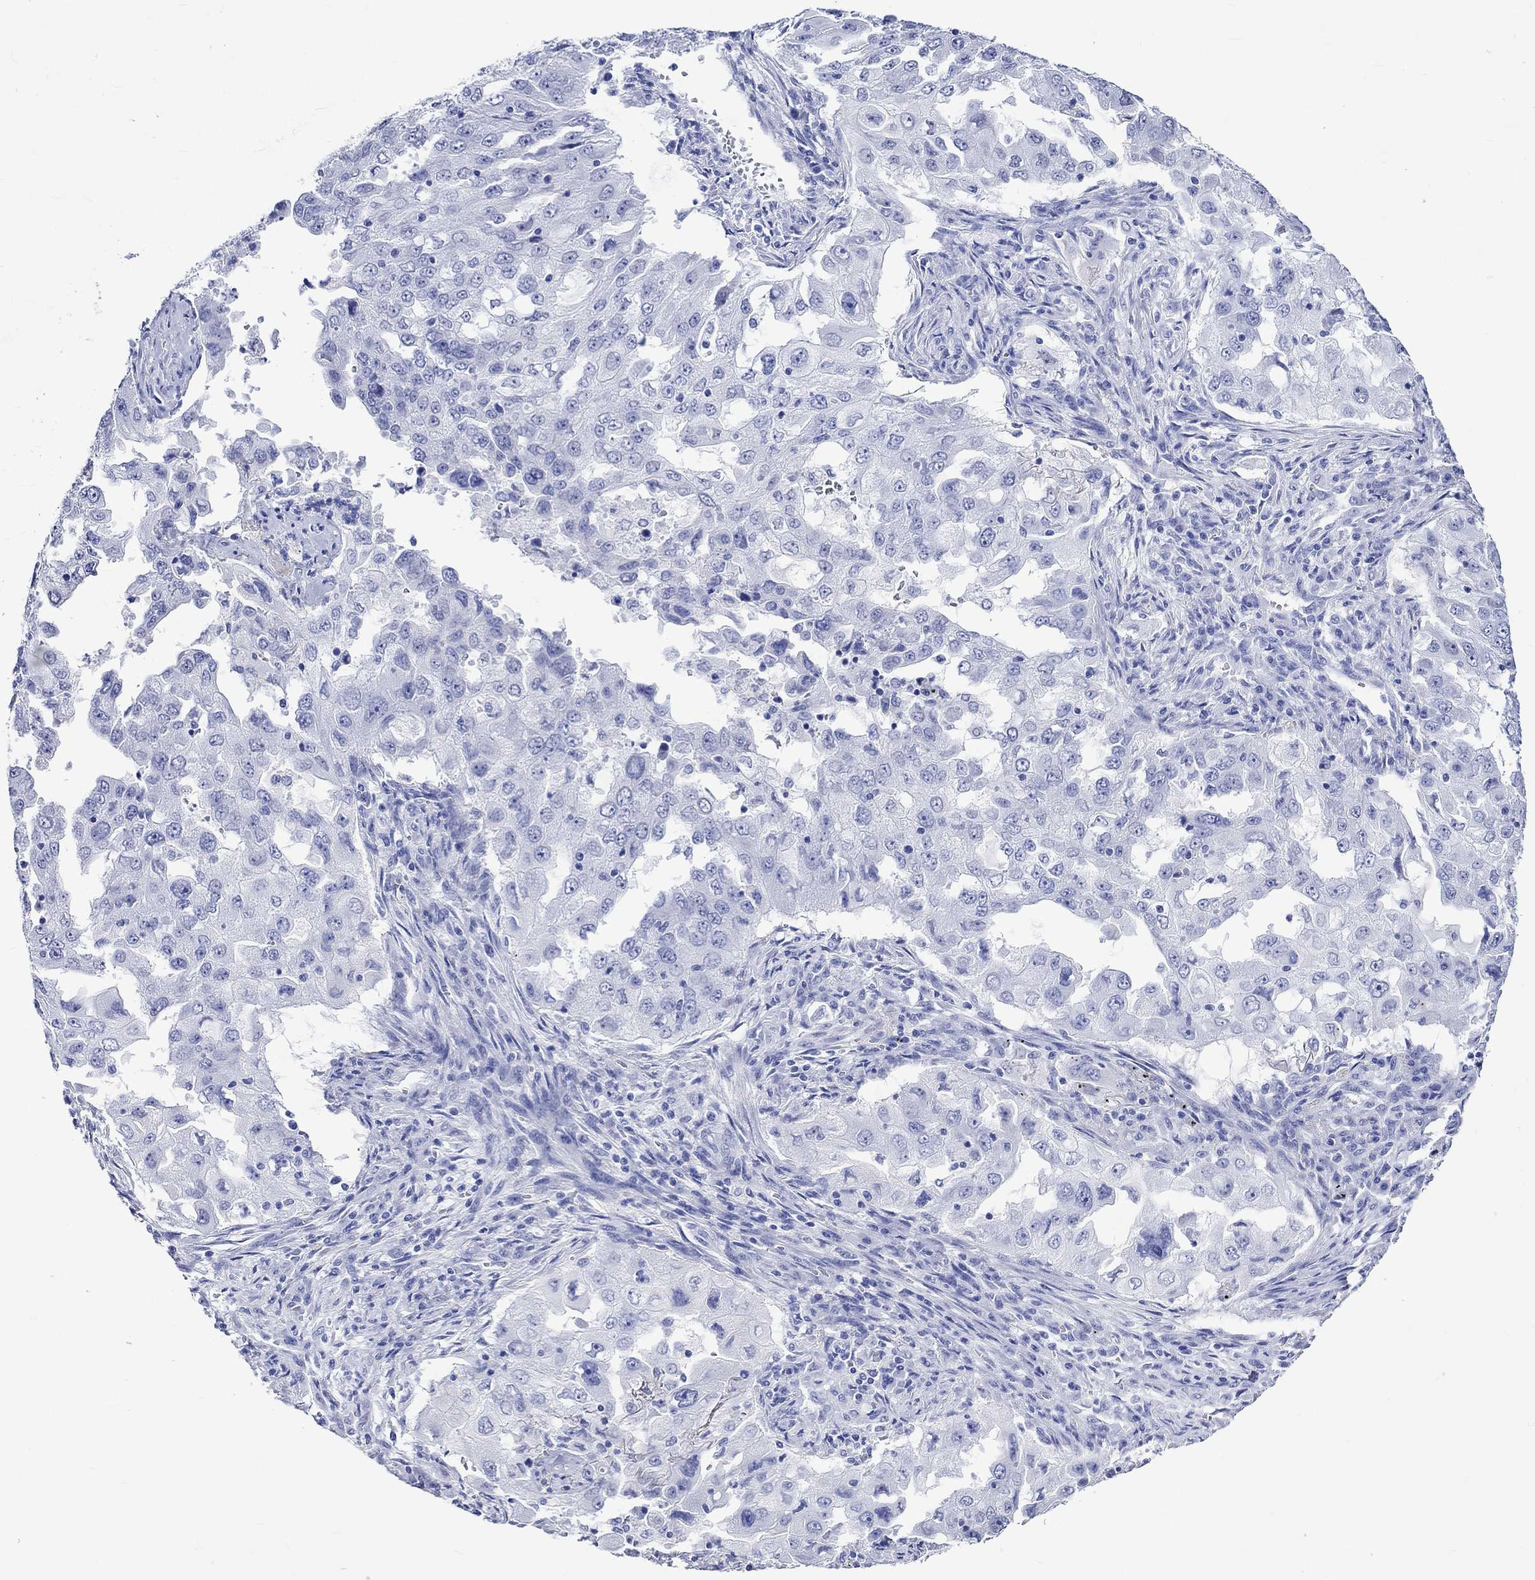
{"staining": {"intensity": "negative", "quantity": "none", "location": "none"}, "tissue": "lung cancer", "cell_type": "Tumor cells", "image_type": "cancer", "snomed": [{"axis": "morphology", "description": "Adenocarcinoma, NOS"}, {"axis": "topography", "description": "Lung"}], "caption": "This histopathology image is of lung adenocarcinoma stained with immunohistochemistry to label a protein in brown with the nuclei are counter-stained blue. There is no positivity in tumor cells. (Brightfield microscopy of DAB (3,3'-diaminobenzidine) immunohistochemistry at high magnification).", "gene": "CRYAB", "patient": {"sex": "female", "age": 61}}